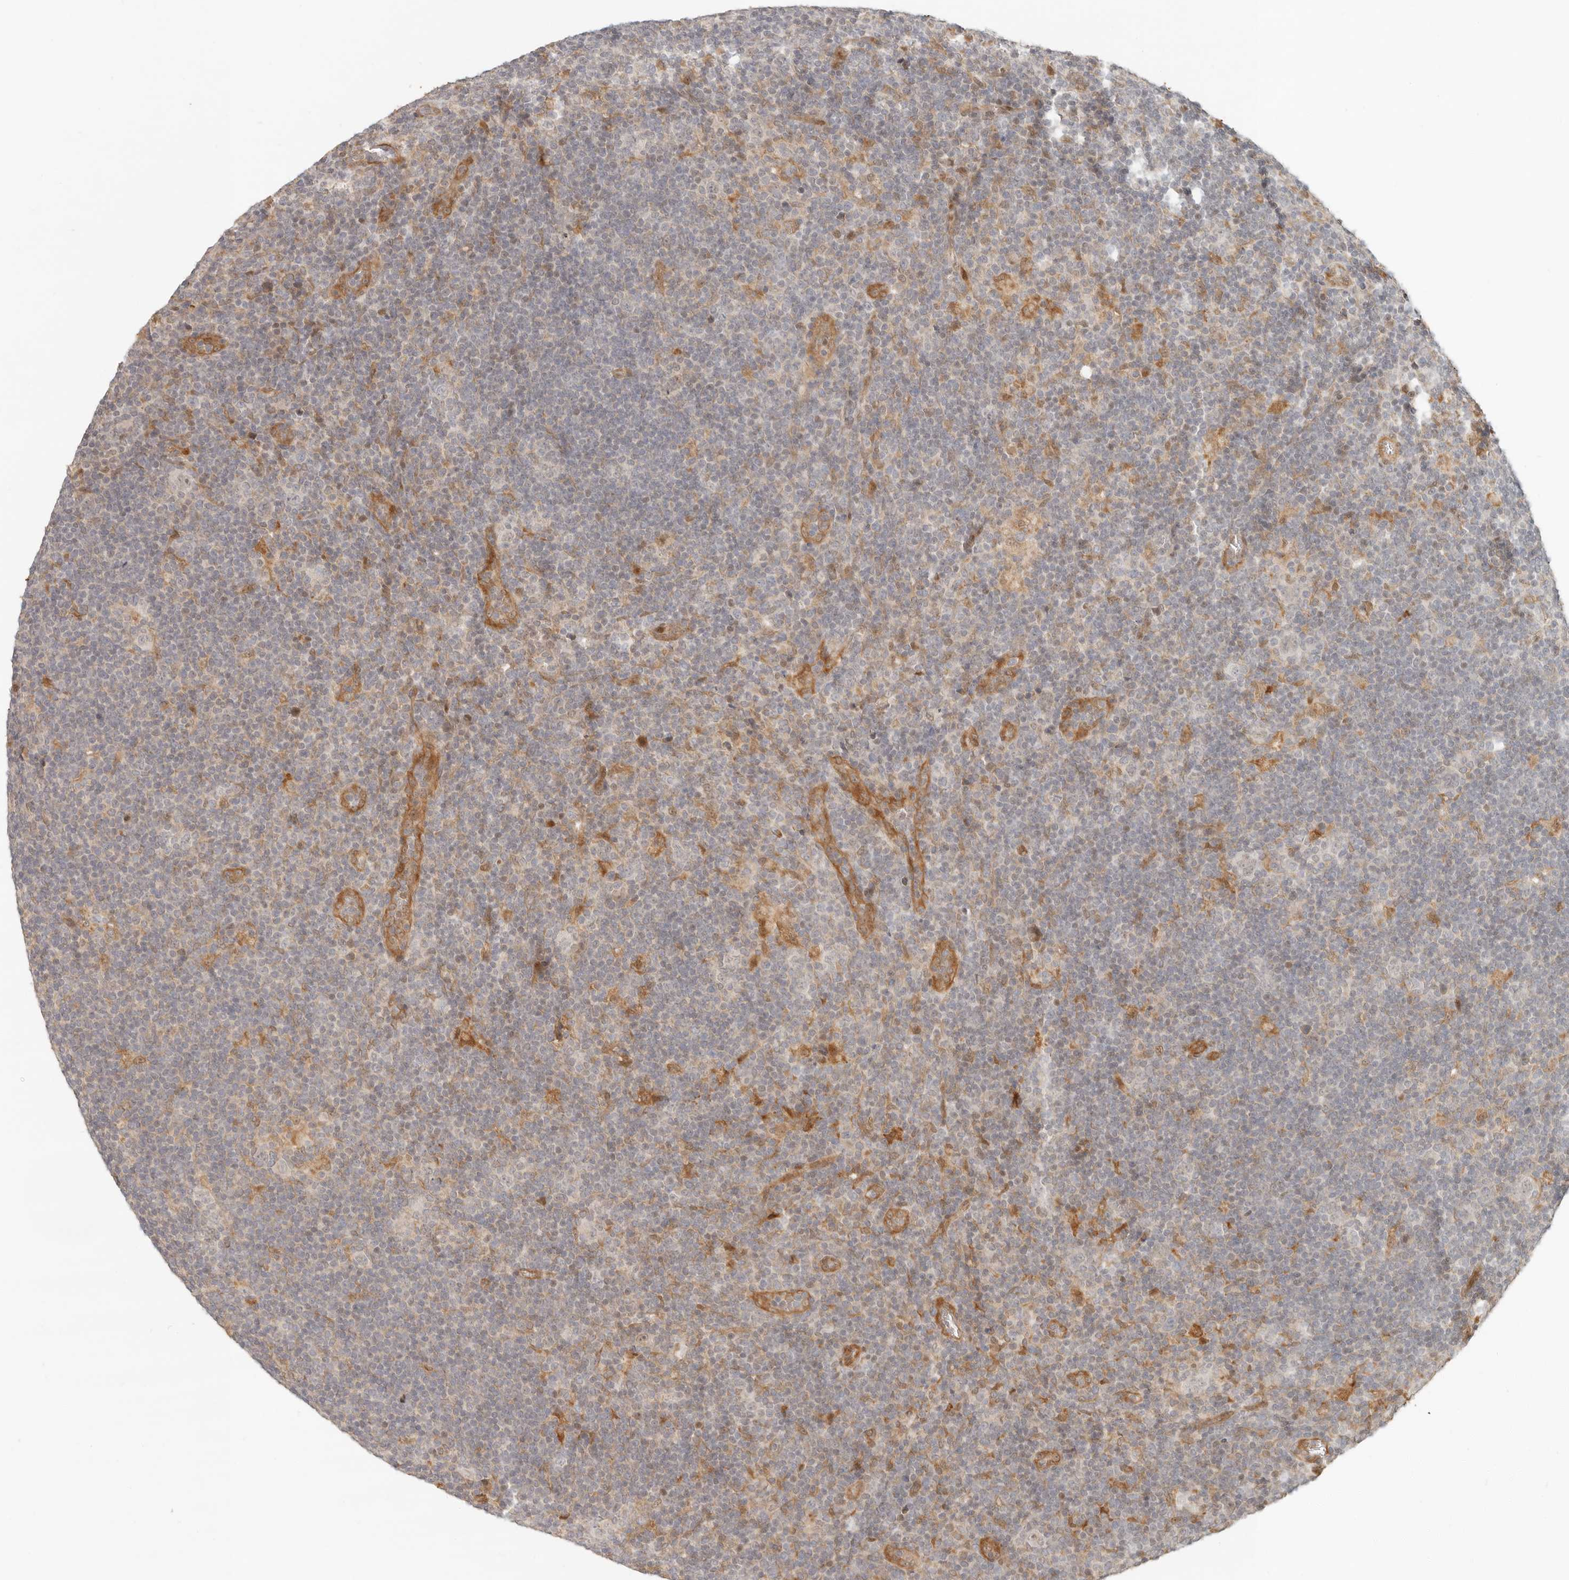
{"staining": {"intensity": "negative", "quantity": "none", "location": "none"}, "tissue": "lymphoma", "cell_type": "Tumor cells", "image_type": "cancer", "snomed": [{"axis": "morphology", "description": "Hodgkin's disease, NOS"}, {"axis": "topography", "description": "Lymph node"}], "caption": "Tumor cells are negative for protein expression in human lymphoma. (Brightfield microscopy of DAB immunohistochemistry (IHC) at high magnification).", "gene": "TUFT1", "patient": {"sex": "female", "age": 57}}